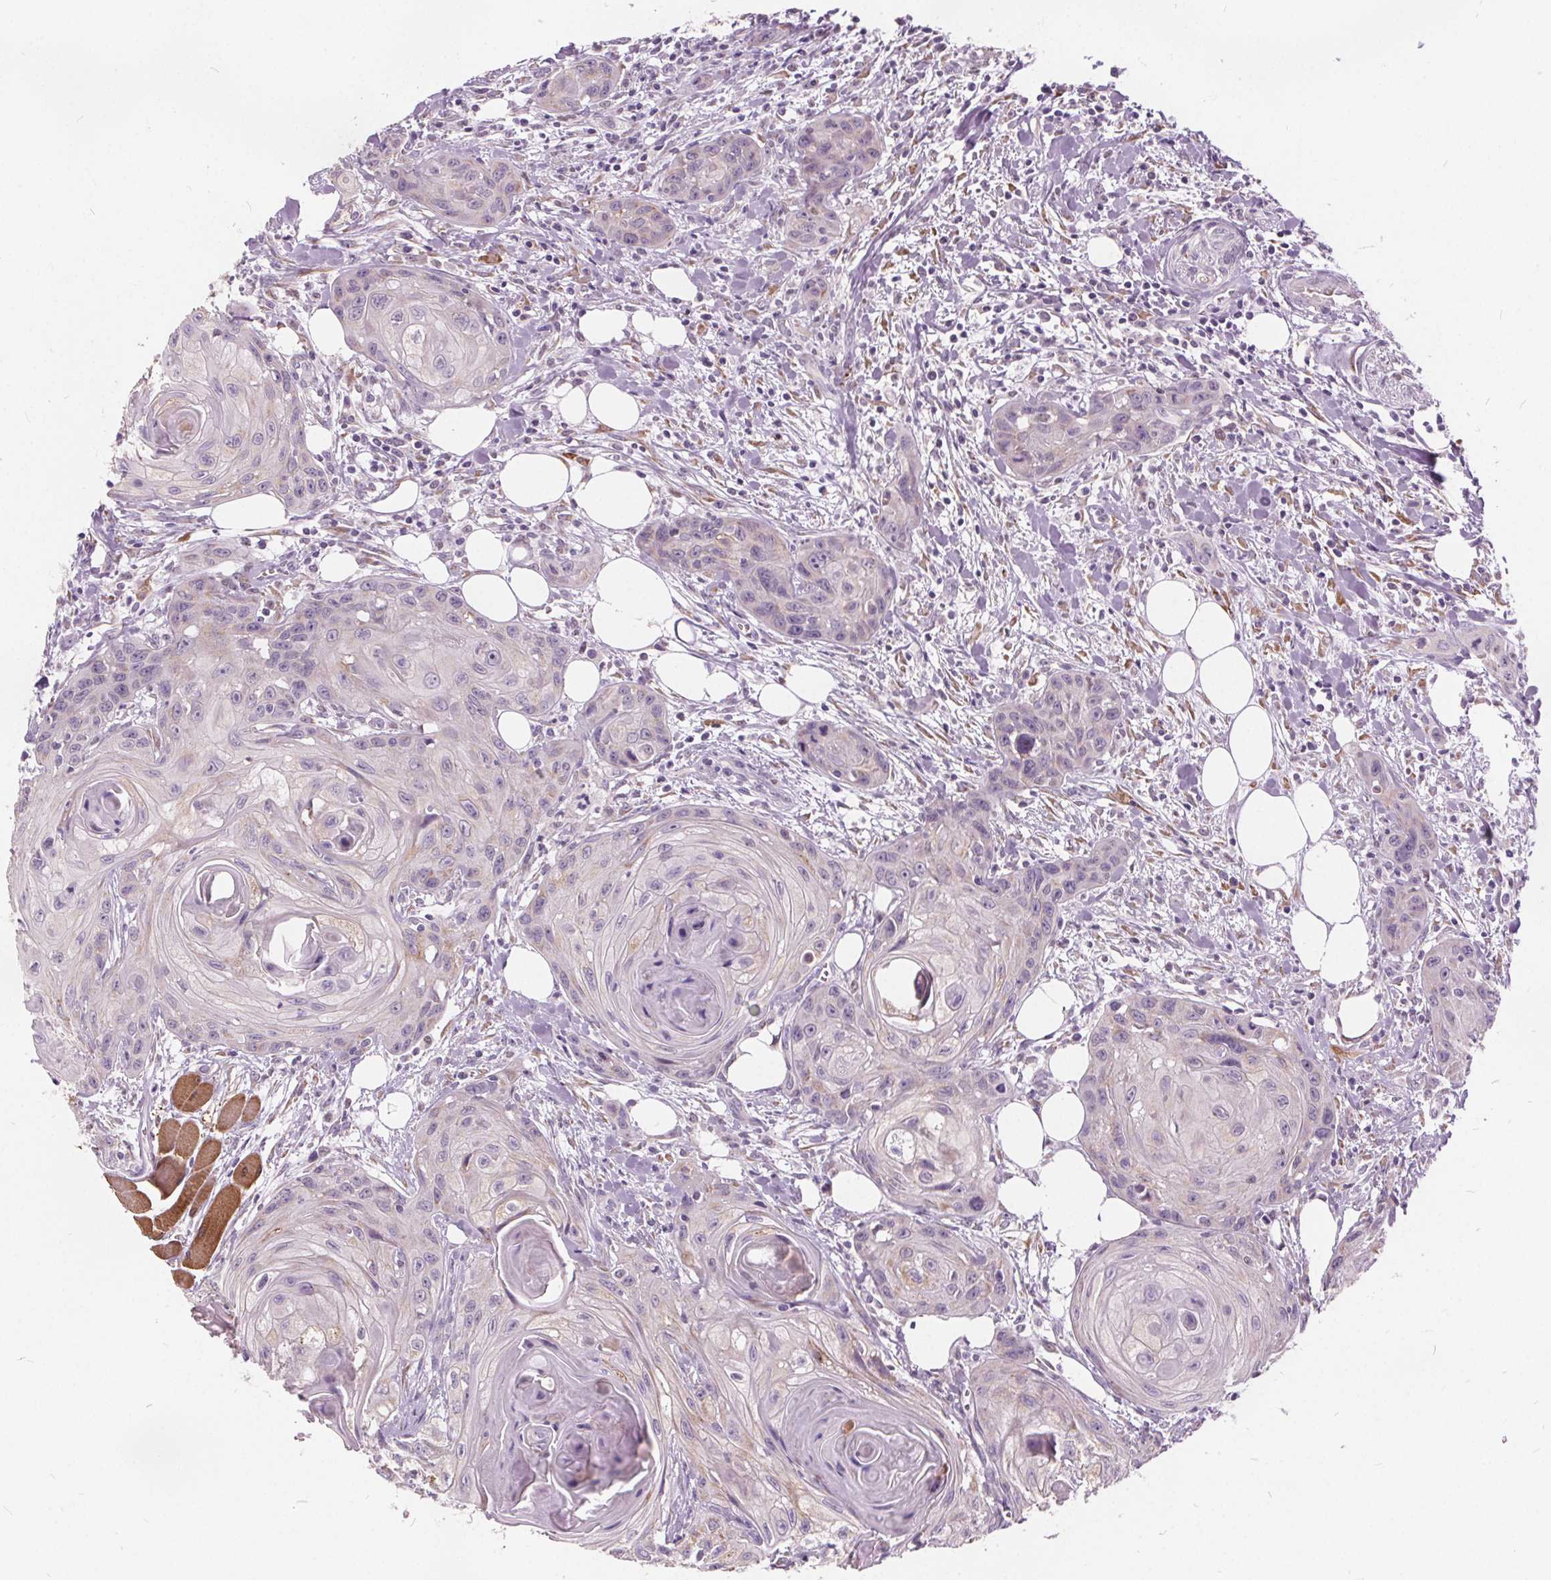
{"staining": {"intensity": "negative", "quantity": "none", "location": "none"}, "tissue": "head and neck cancer", "cell_type": "Tumor cells", "image_type": "cancer", "snomed": [{"axis": "morphology", "description": "Squamous cell carcinoma, NOS"}, {"axis": "topography", "description": "Oral tissue"}, {"axis": "topography", "description": "Head-Neck"}], "caption": "Human head and neck cancer (squamous cell carcinoma) stained for a protein using immunohistochemistry reveals no expression in tumor cells.", "gene": "ACOX2", "patient": {"sex": "male", "age": 58}}